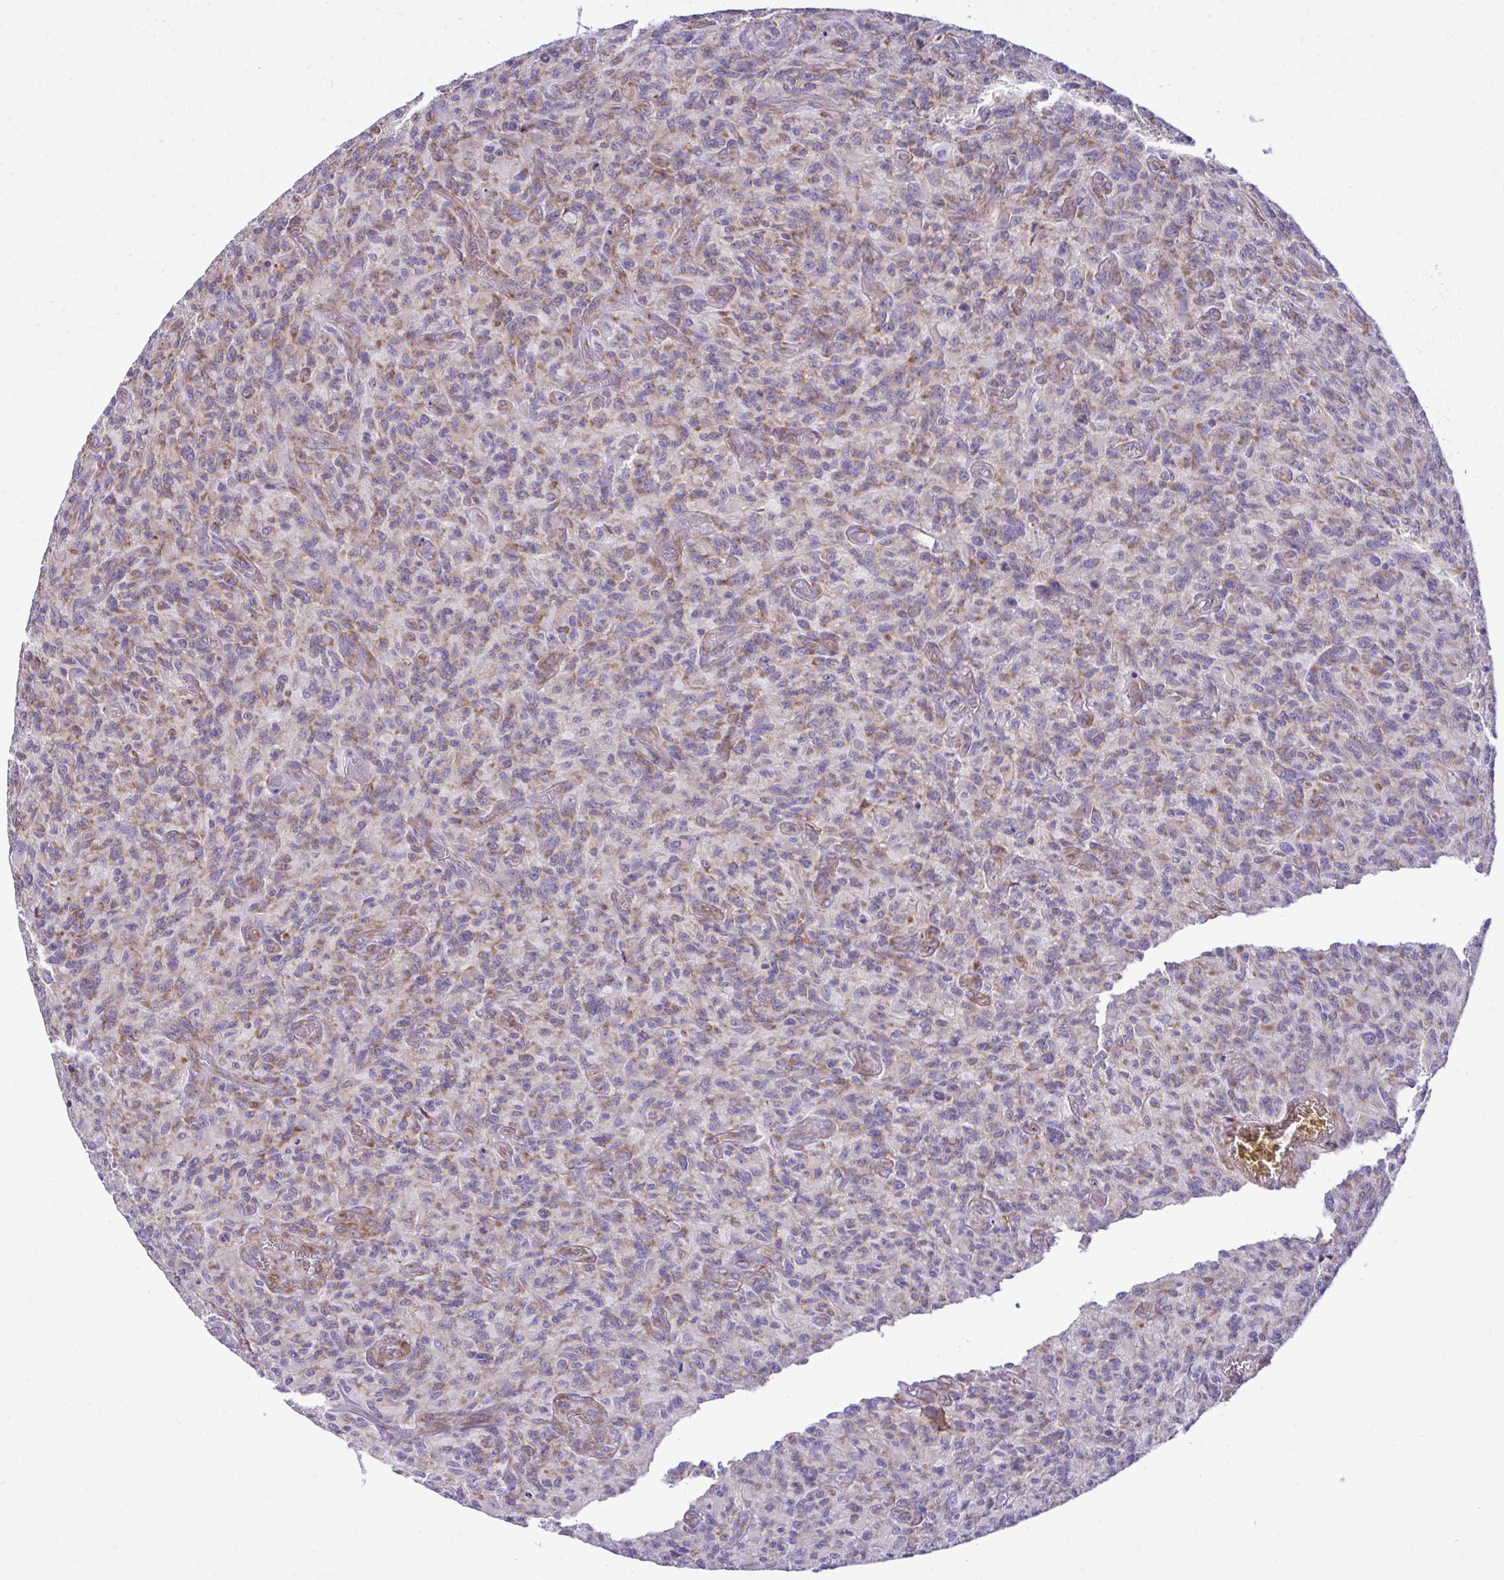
{"staining": {"intensity": "moderate", "quantity": "25%-75%", "location": "cytoplasmic/membranous"}, "tissue": "glioma", "cell_type": "Tumor cells", "image_type": "cancer", "snomed": [{"axis": "morphology", "description": "Glioma, malignant, High grade"}, {"axis": "topography", "description": "Brain"}], "caption": "Immunohistochemistry (DAB) staining of high-grade glioma (malignant) reveals moderate cytoplasmic/membranous protein positivity in approximately 25%-75% of tumor cells.", "gene": "RPL7", "patient": {"sex": "male", "age": 61}}